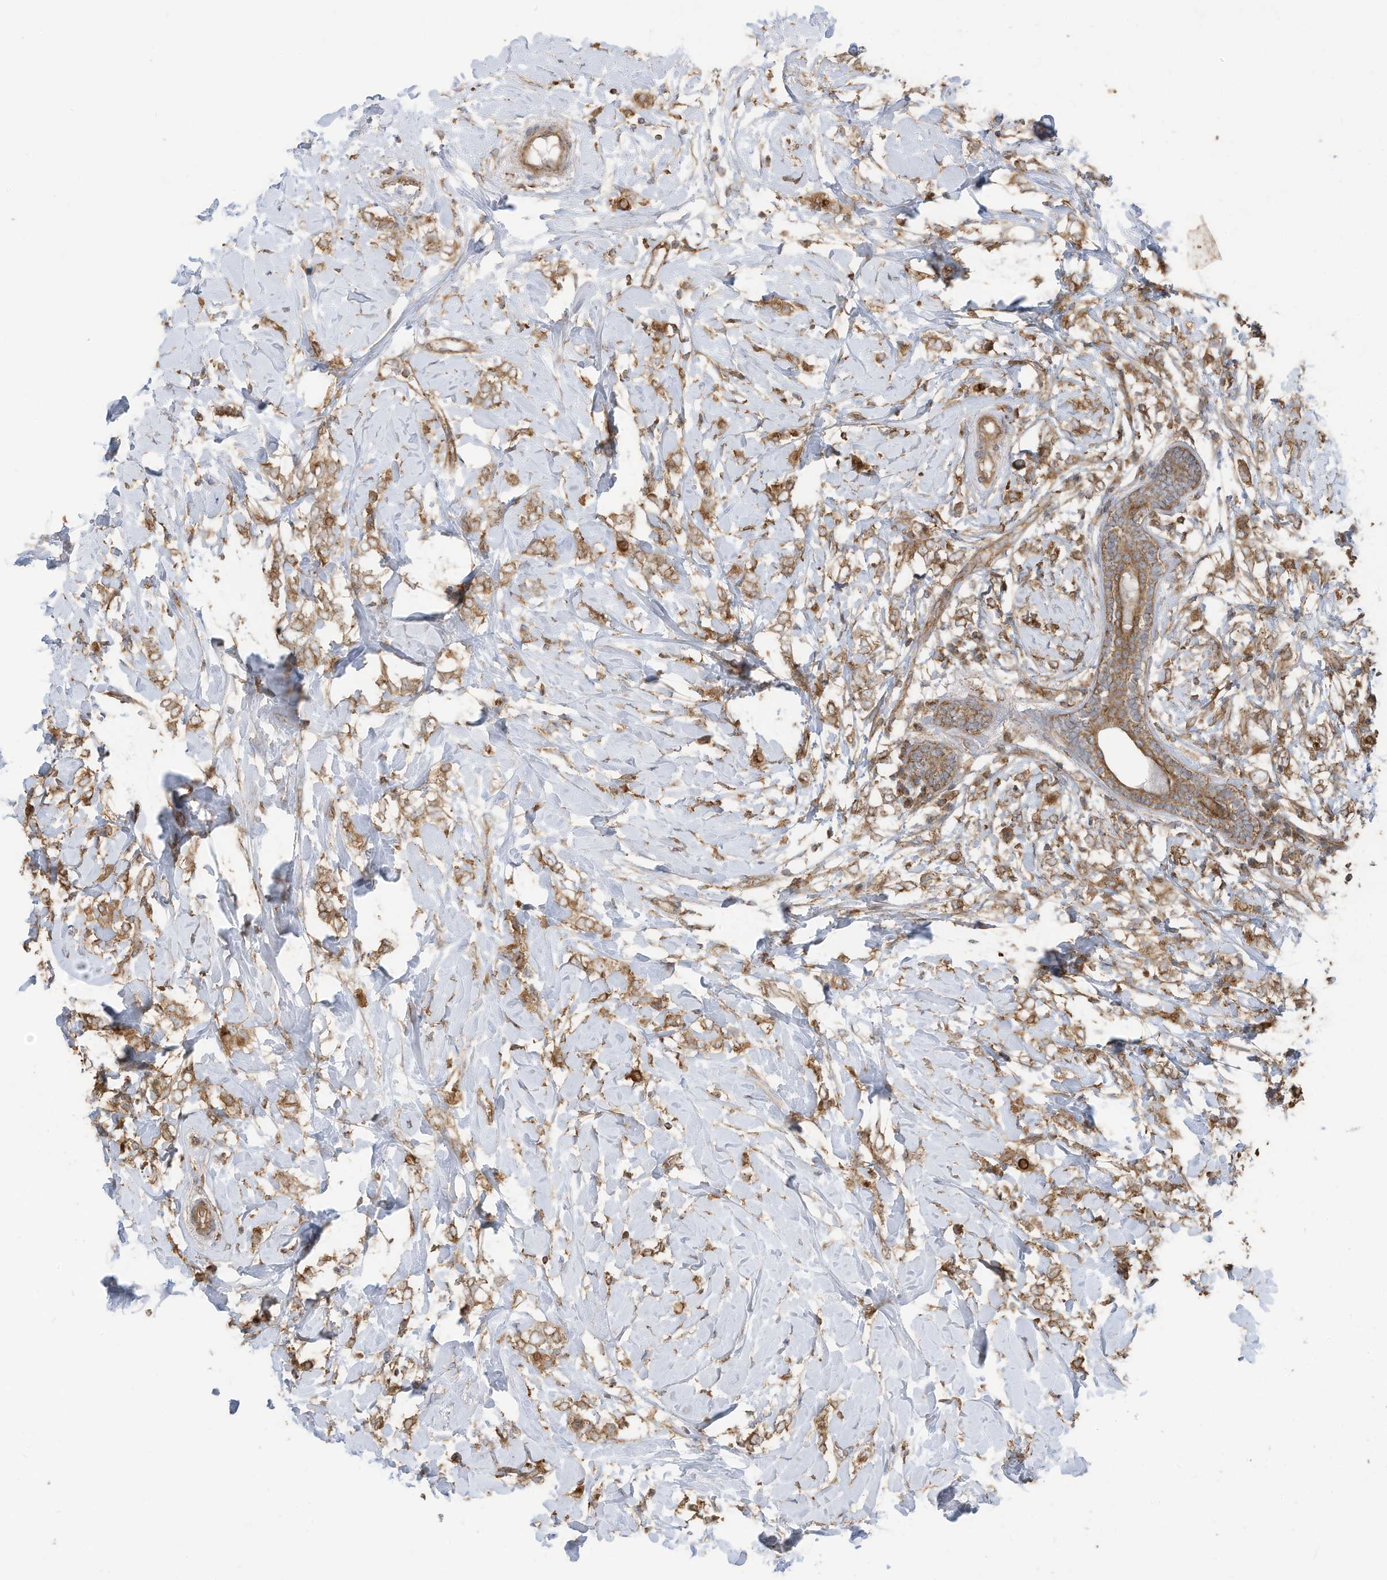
{"staining": {"intensity": "moderate", "quantity": ">75%", "location": "cytoplasmic/membranous"}, "tissue": "breast cancer", "cell_type": "Tumor cells", "image_type": "cancer", "snomed": [{"axis": "morphology", "description": "Normal tissue, NOS"}, {"axis": "morphology", "description": "Lobular carcinoma"}, {"axis": "topography", "description": "Breast"}], "caption": "An immunohistochemistry micrograph of neoplastic tissue is shown. Protein staining in brown highlights moderate cytoplasmic/membranous positivity in breast cancer within tumor cells.", "gene": "CGAS", "patient": {"sex": "female", "age": 47}}